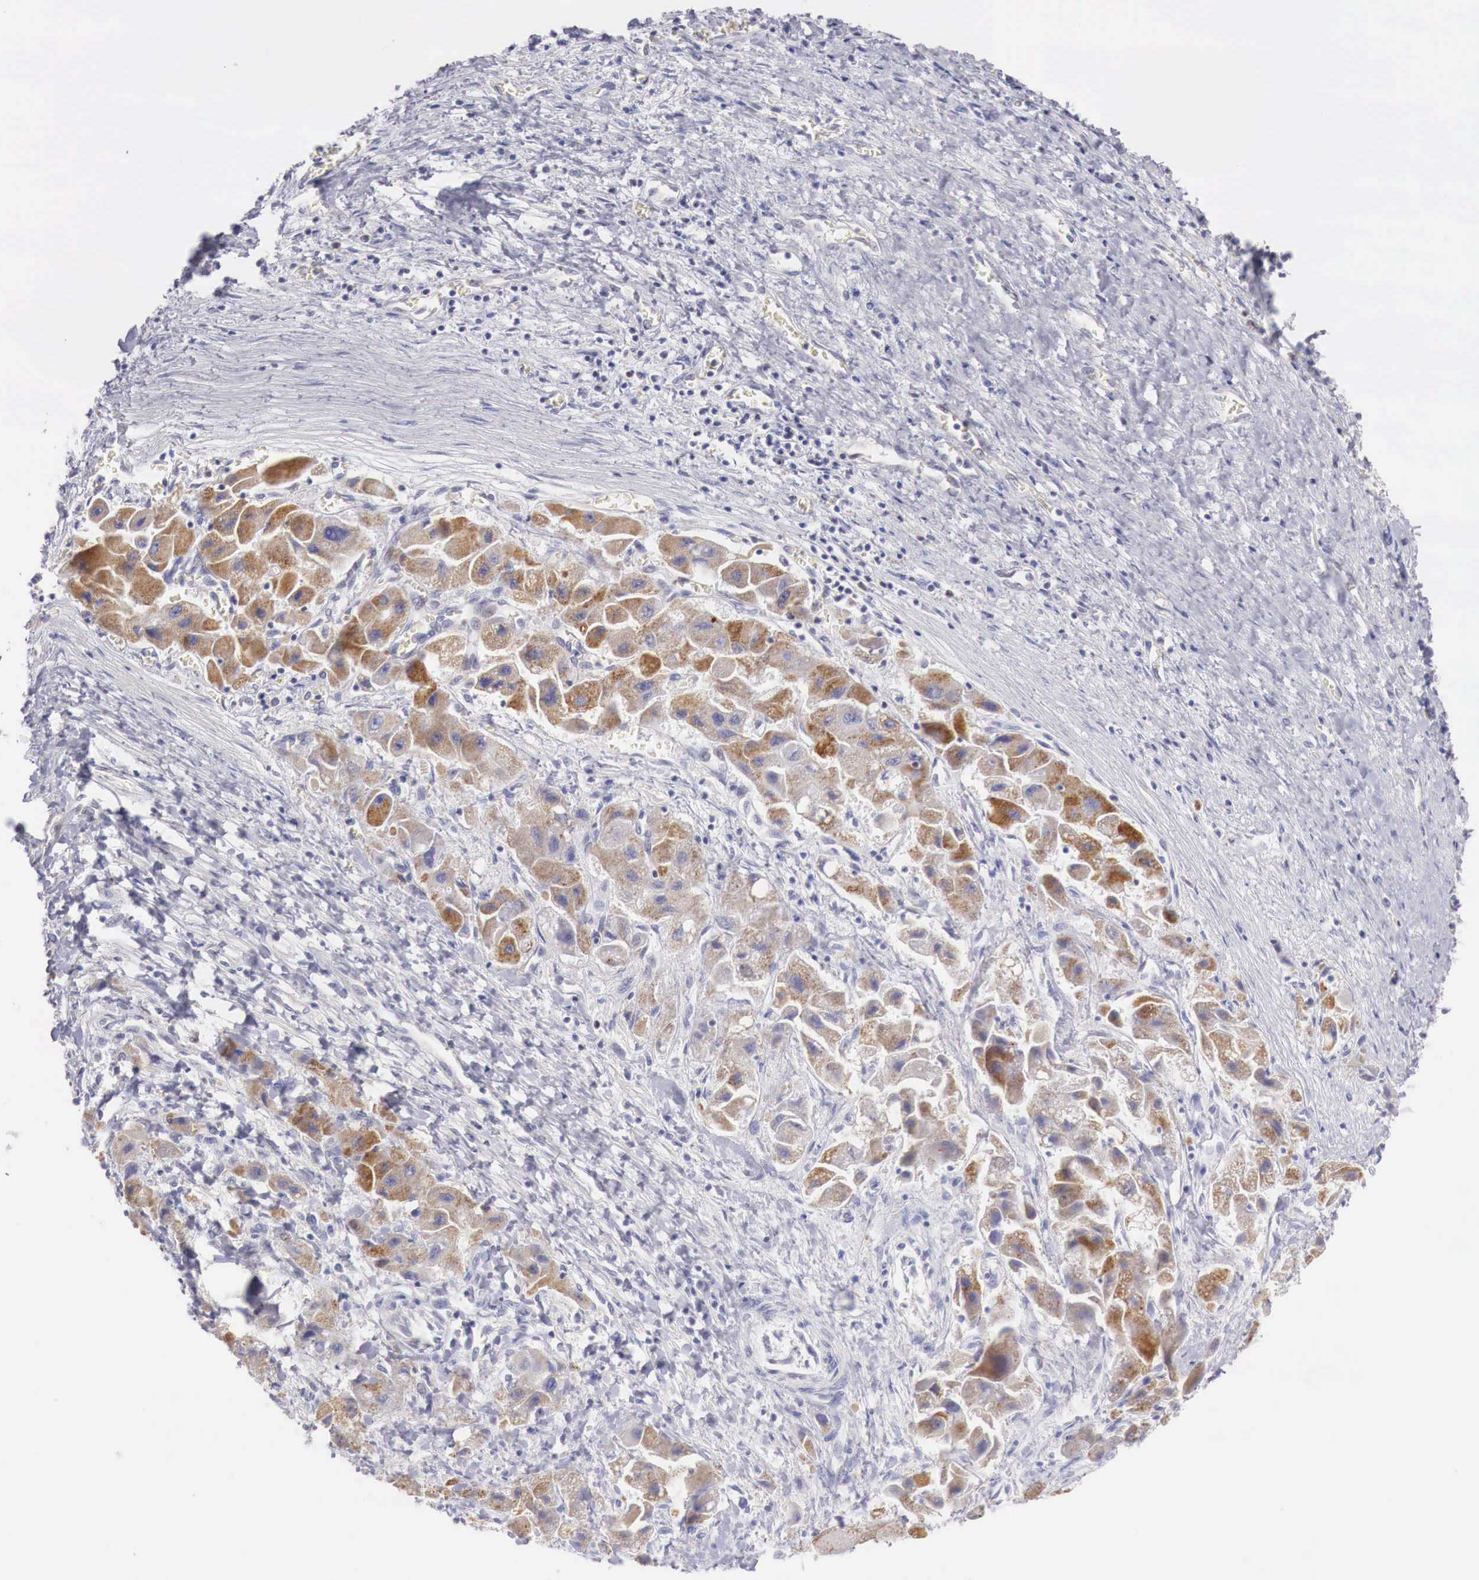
{"staining": {"intensity": "negative", "quantity": "none", "location": "none"}, "tissue": "liver cancer", "cell_type": "Tumor cells", "image_type": "cancer", "snomed": [{"axis": "morphology", "description": "Carcinoma, Hepatocellular, NOS"}, {"axis": "topography", "description": "Liver"}], "caption": "IHC of liver cancer reveals no positivity in tumor cells.", "gene": "TRIM13", "patient": {"sex": "male", "age": 24}}